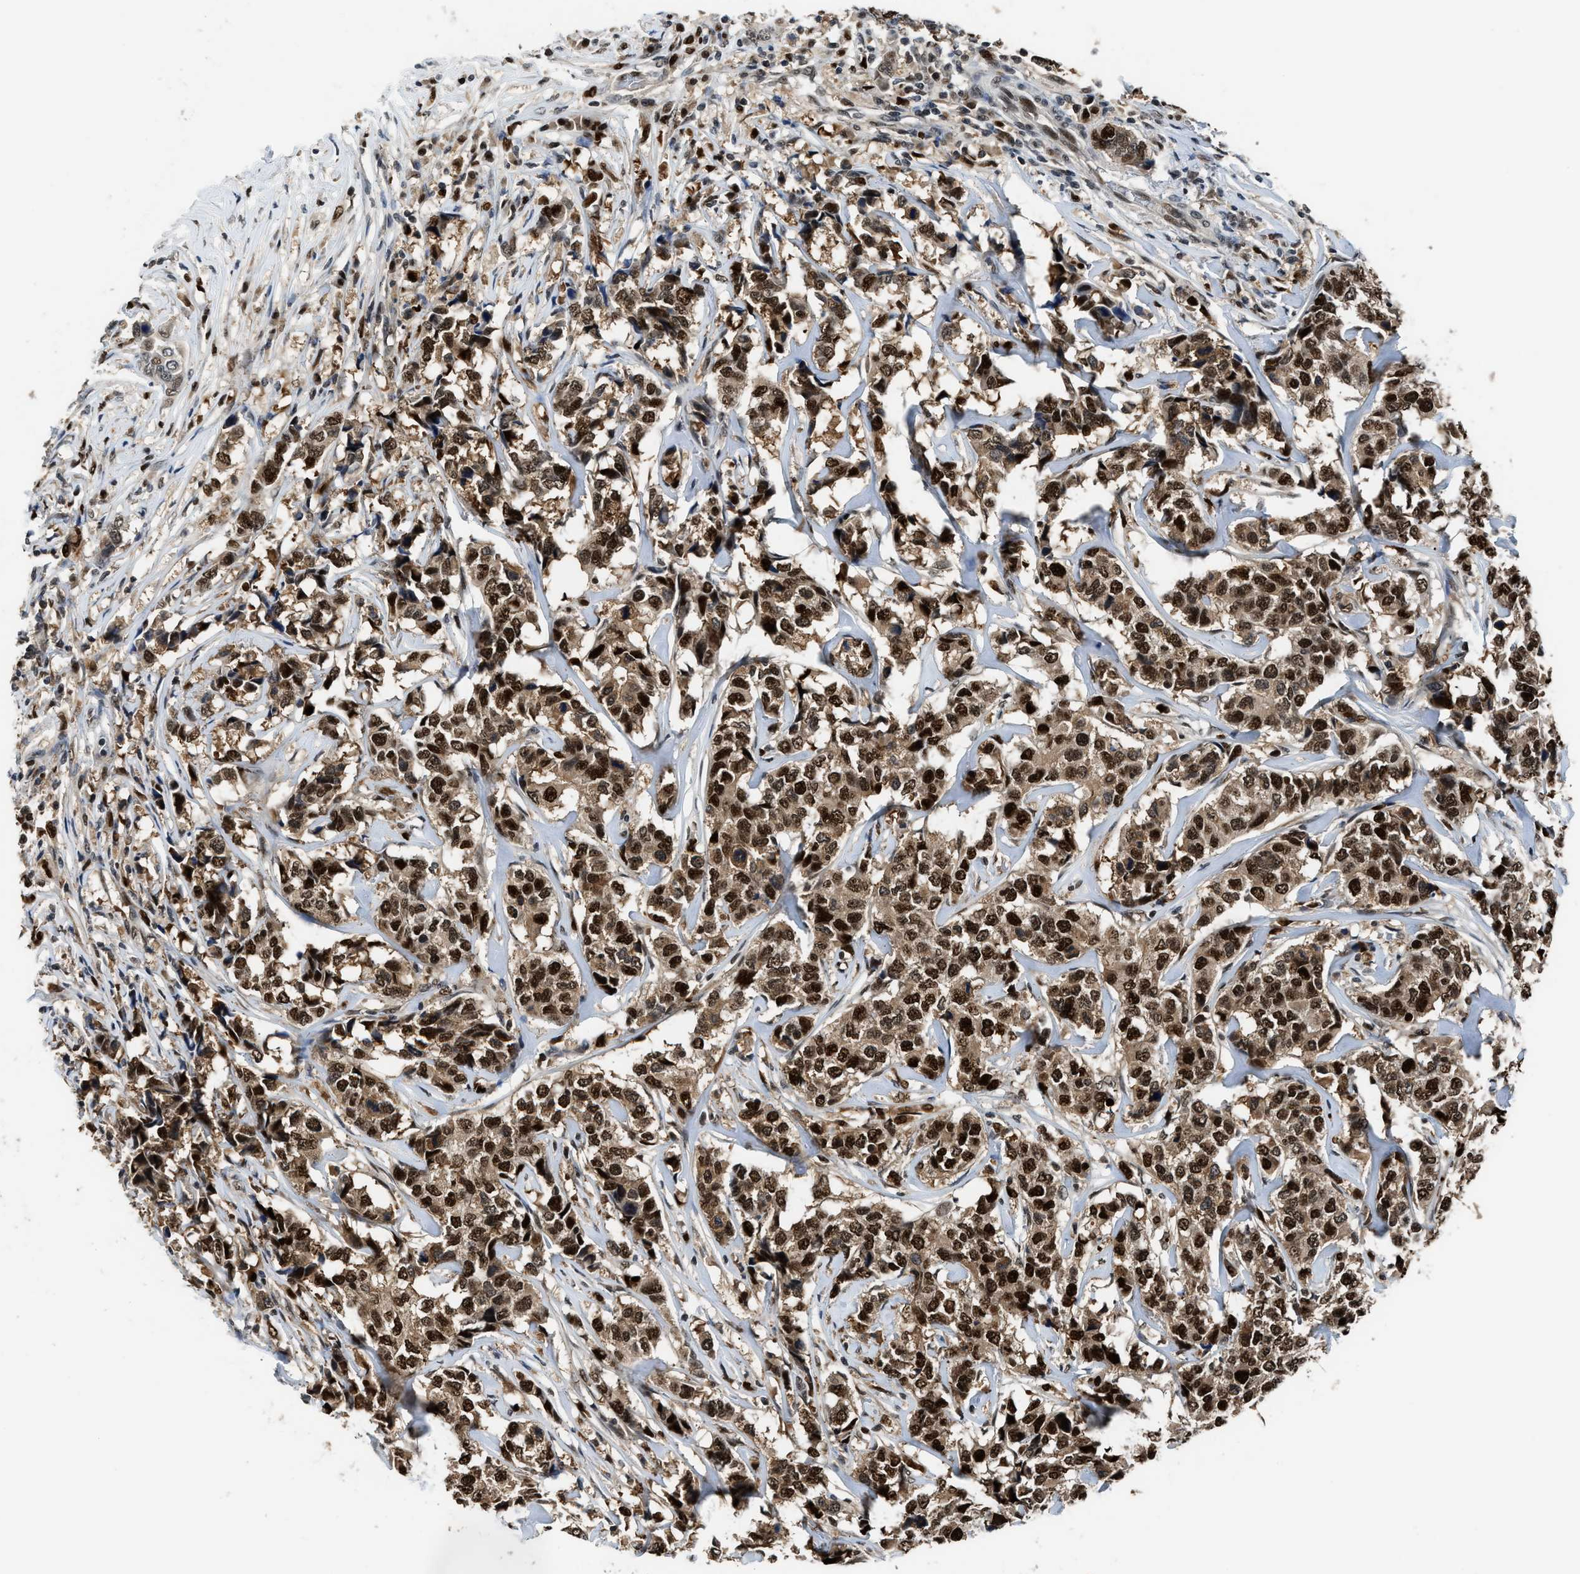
{"staining": {"intensity": "strong", "quantity": ">75%", "location": "cytoplasmic/membranous,nuclear"}, "tissue": "breast cancer", "cell_type": "Tumor cells", "image_type": "cancer", "snomed": [{"axis": "morphology", "description": "Lobular carcinoma"}, {"axis": "topography", "description": "Breast"}], "caption": "There is high levels of strong cytoplasmic/membranous and nuclear staining in tumor cells of breast cancer (lobular carcinoma), as demonstrated by immunohistochemical staining (brown color).", "gene": "ALX1", "patient": {"sex": "female", "age": 59}}